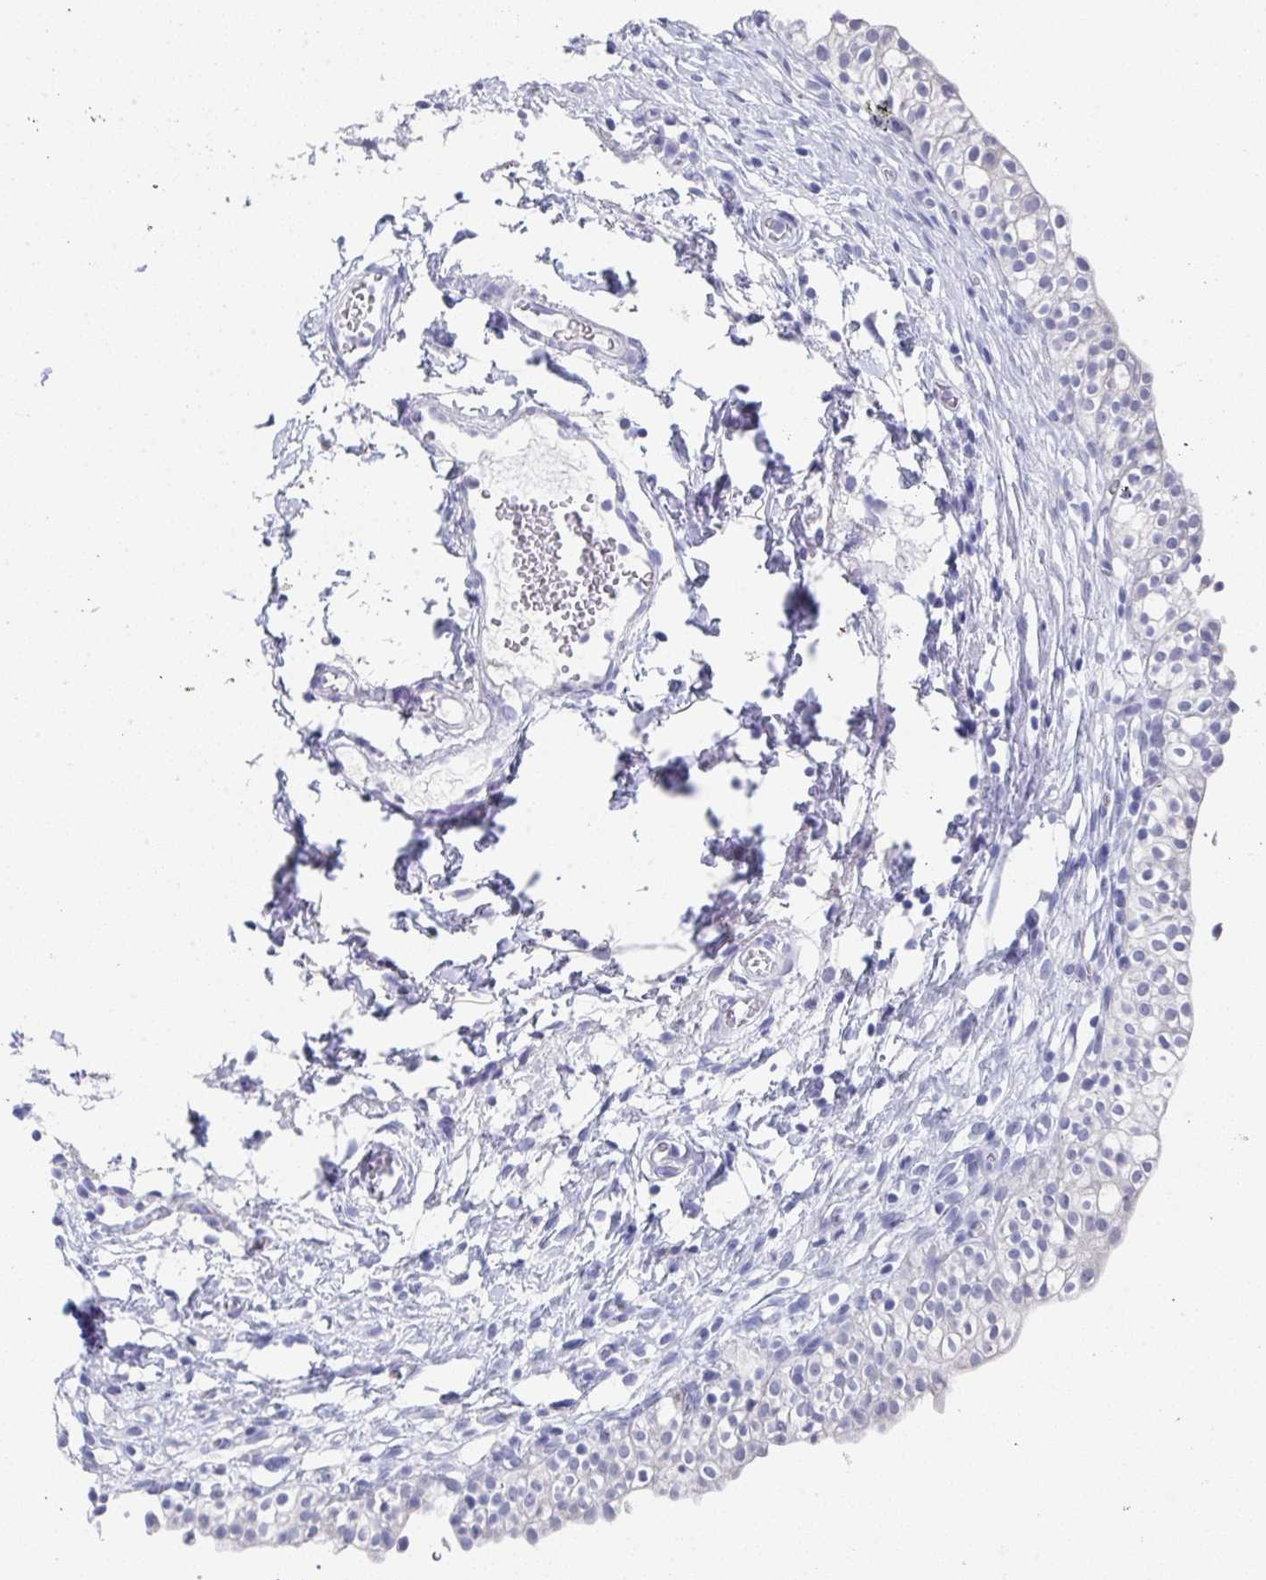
{"staining": {"intensity": "negative", "quantity": "none", "location": "none"}, "tissue": "urinary bladder", "cell_type": "Urothelial cells", "image_type": "normal", "snomed": [{"axis": "morphology", "description": "Normal tissue, NOS"}, {"axis": "topography", "description": "Urinary bladder"}, {"axis": "topography", "description": "Peripheral nerve tissue"}], "caption": "The micrograph reveals no staining of urothelial cells in benign urinary bladder. (DAB immunohistochemistry (IHC) with hematoxylin counter stain).", "gene": "TNFRSF8", "patient": {"sex": "male", "age": 55}}